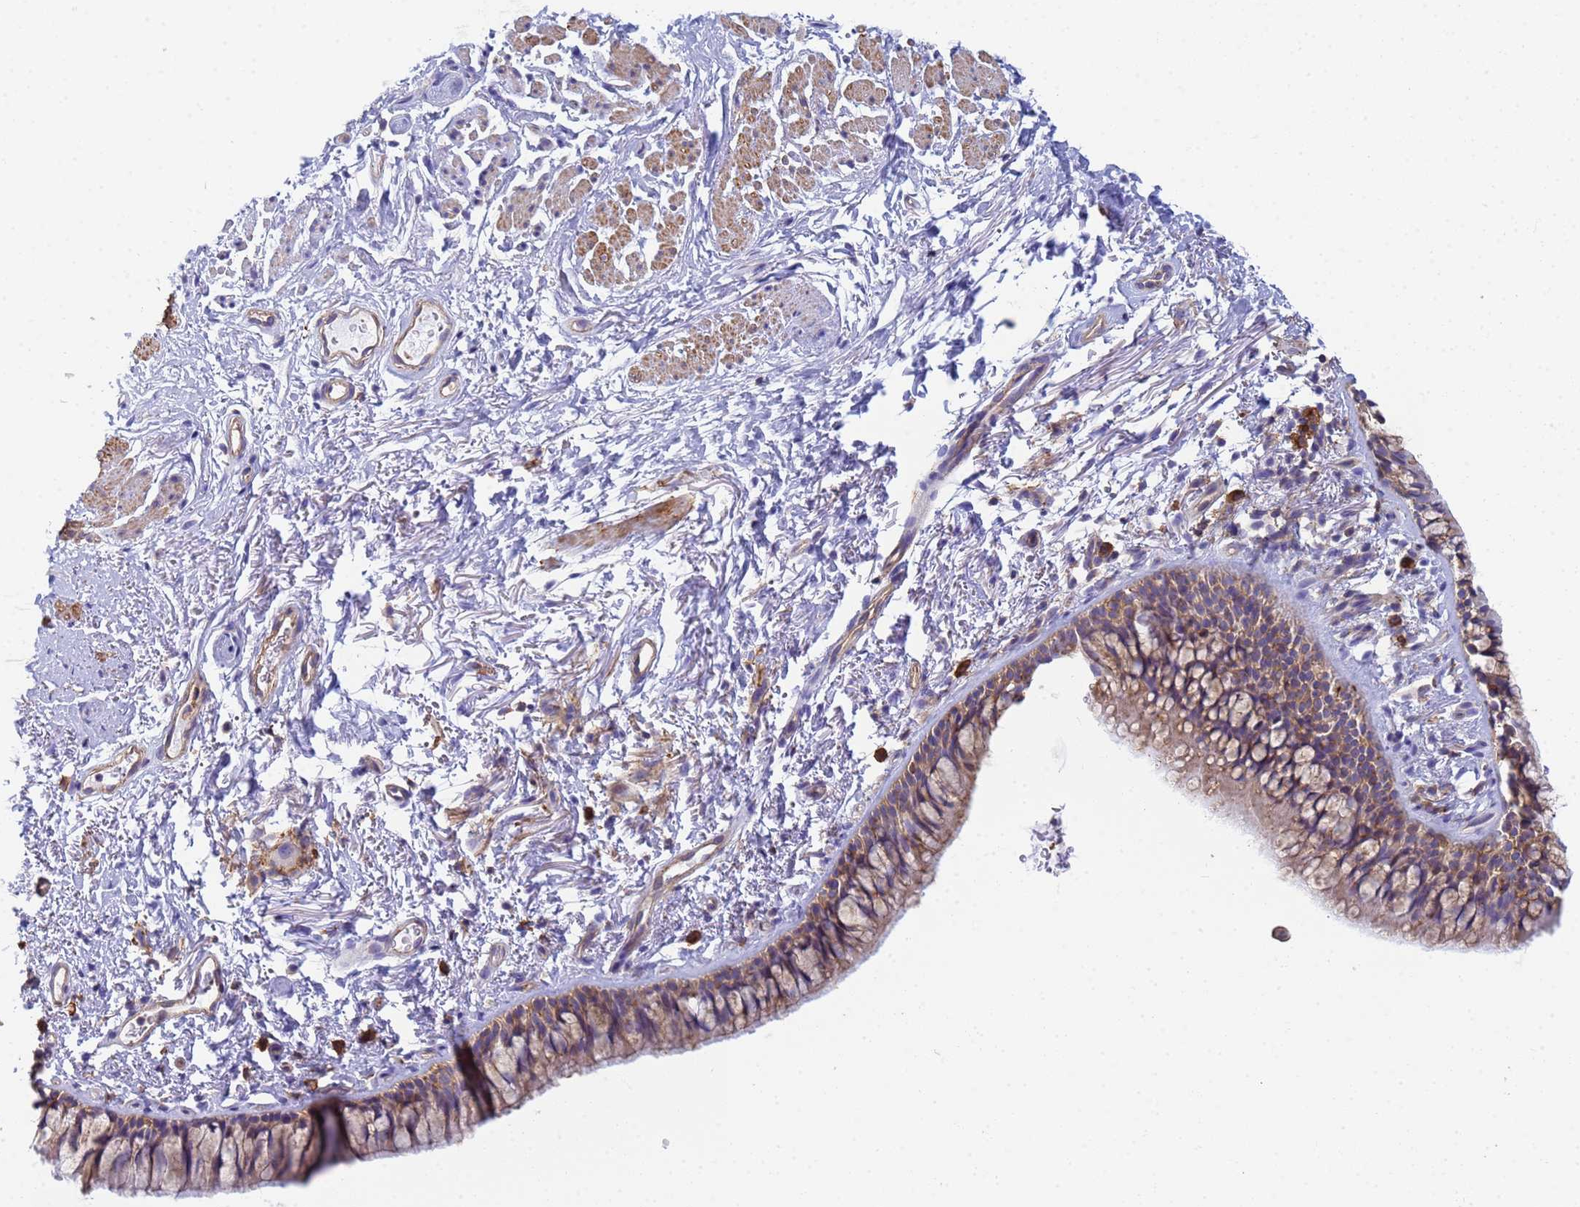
{"staining": {"intensity": "moderate", "quantity": ">75%", "location": "cytoplasmic/membranous"}, "tissue": "bronchus", "cell_type": "Respiratory epithelial cells", "image_type": "normal", "snomed": [{"axis": "morphology", "description": "Normal tissue, NOS"}, {"axis": "topography", "description": "Cartilage tissue"}, {"axis": "topography", "description": "Bronchus"}], "caption": "IHC photomicrograph of benign human bronchus stained for a protein (brown), which demonstrates medium levels of moderate cytoplasmic/membranous expression in approximately >75% of respiratory epithelial cells.", "gene": "ZNG1A", "patient": {"sex": "female", "age": 73}}